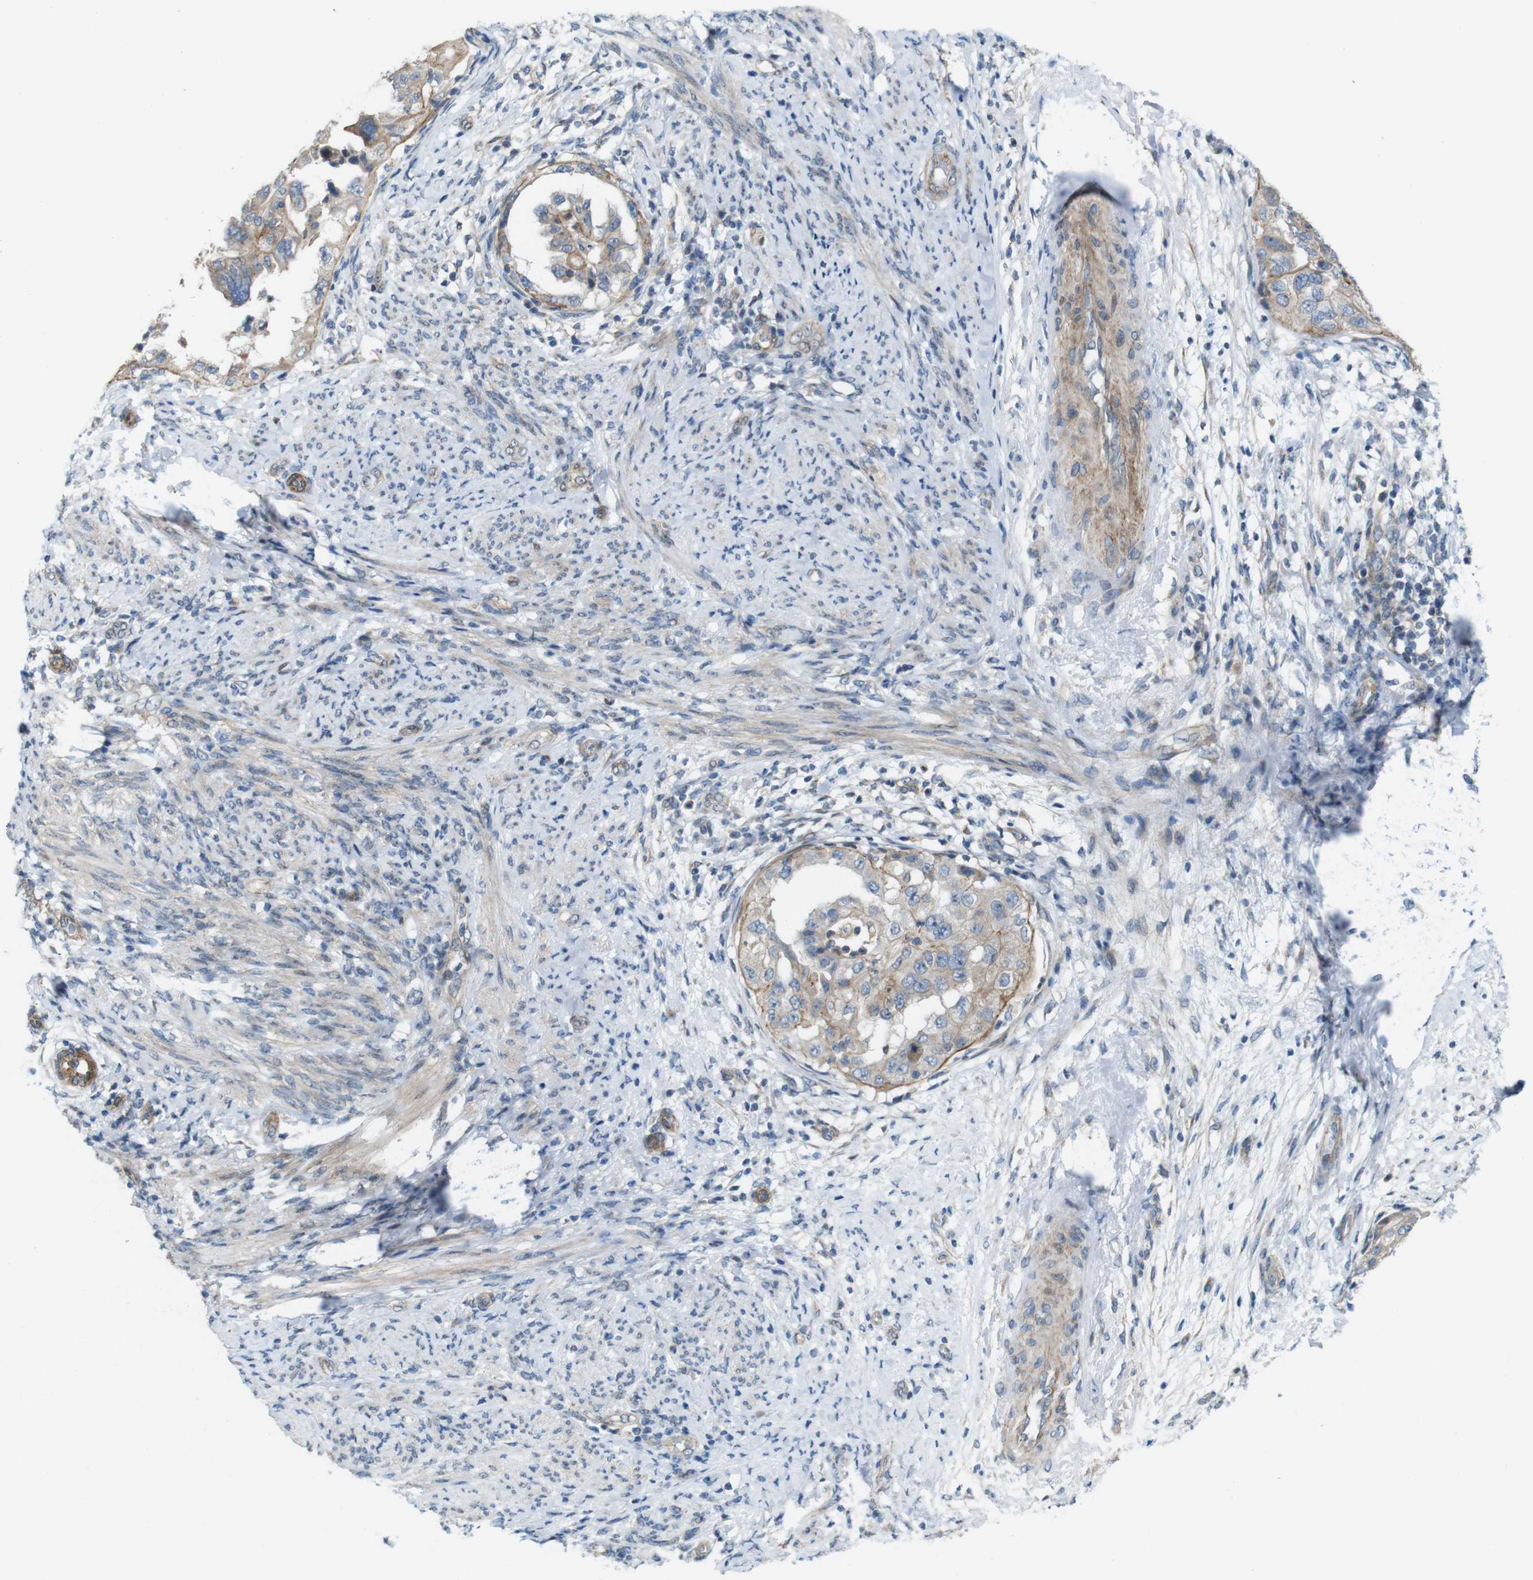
{"staining": {"intensity": "weak", "quantity": ">75%", "location": "cytoplasmic/membranous"}, "tissue": "endometrial cancer", "cell_type": "Tumor cells", "image_type": "cancer", "snomed": [{"axis": "morphology", "description": "Adenocarcinoma, NOS"}, {"axis": "topography", "description": "Endometrium"}], "caption": "Adenocarcinoma (endometrial) stained with a protein marker shows weak staining in tumor cells.", "gene": "SKI", "patient": {"sex": "female", "age": 85}}